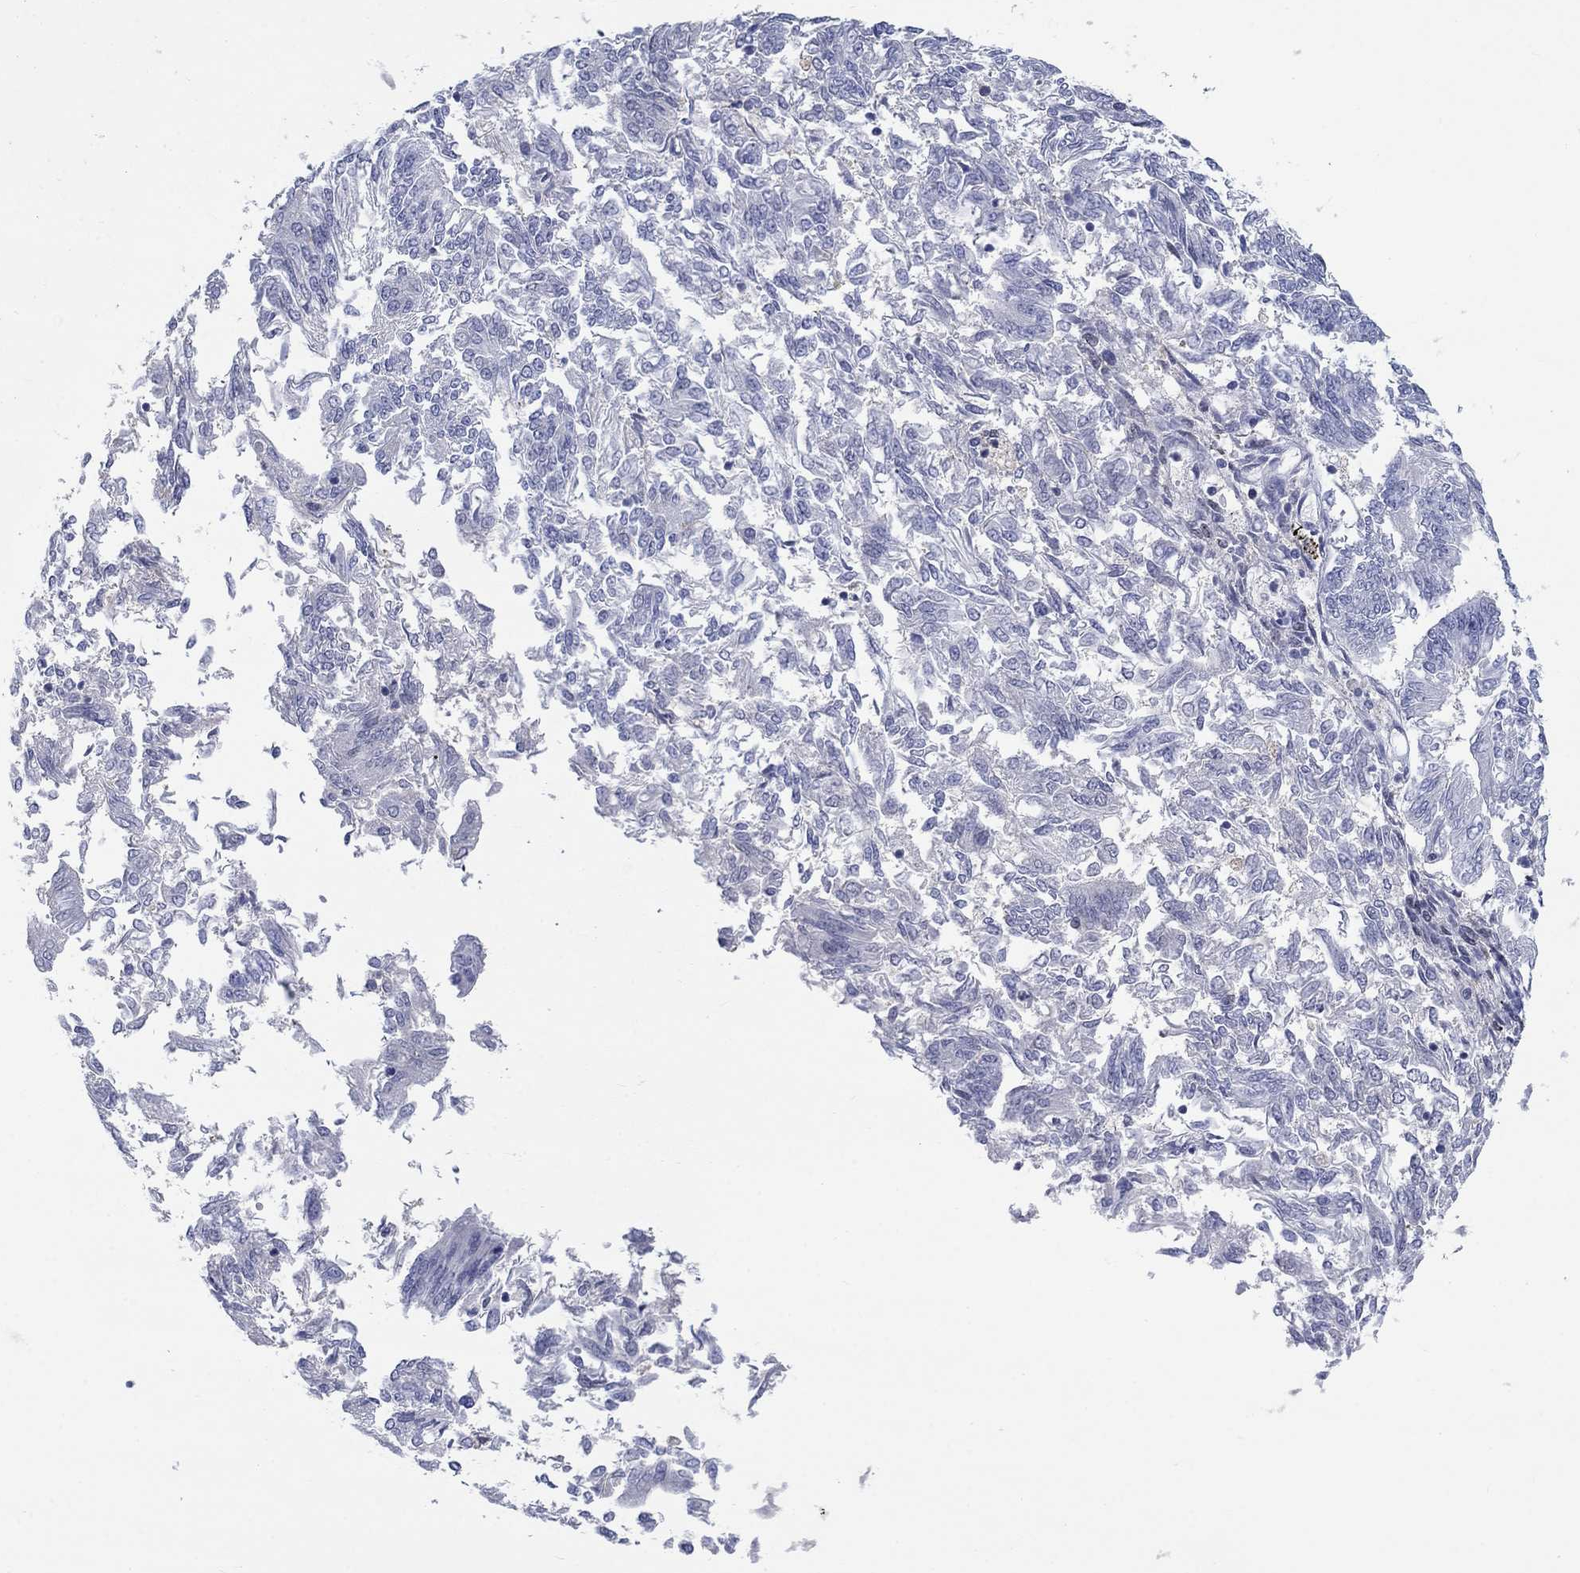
{"staining": {"intensity": "negative", "quantity": "none", "location": "none"}, "tissue": "endometrial cancer", "cell_type": "Tumor cells", "image_type": "cancer", "snomed": [{"axis": "morphology", "description": "Adenocarcinoma, NOS"}, {"axis": "topography", "description": "Endometrium"}], "caption": "Endometrial adenocarcinoma was stained to show a protein in brown. There is no significant staining in tumor cells.", "gene": "EGFLAM", "patient": {"sex": "female", "age": 58}}